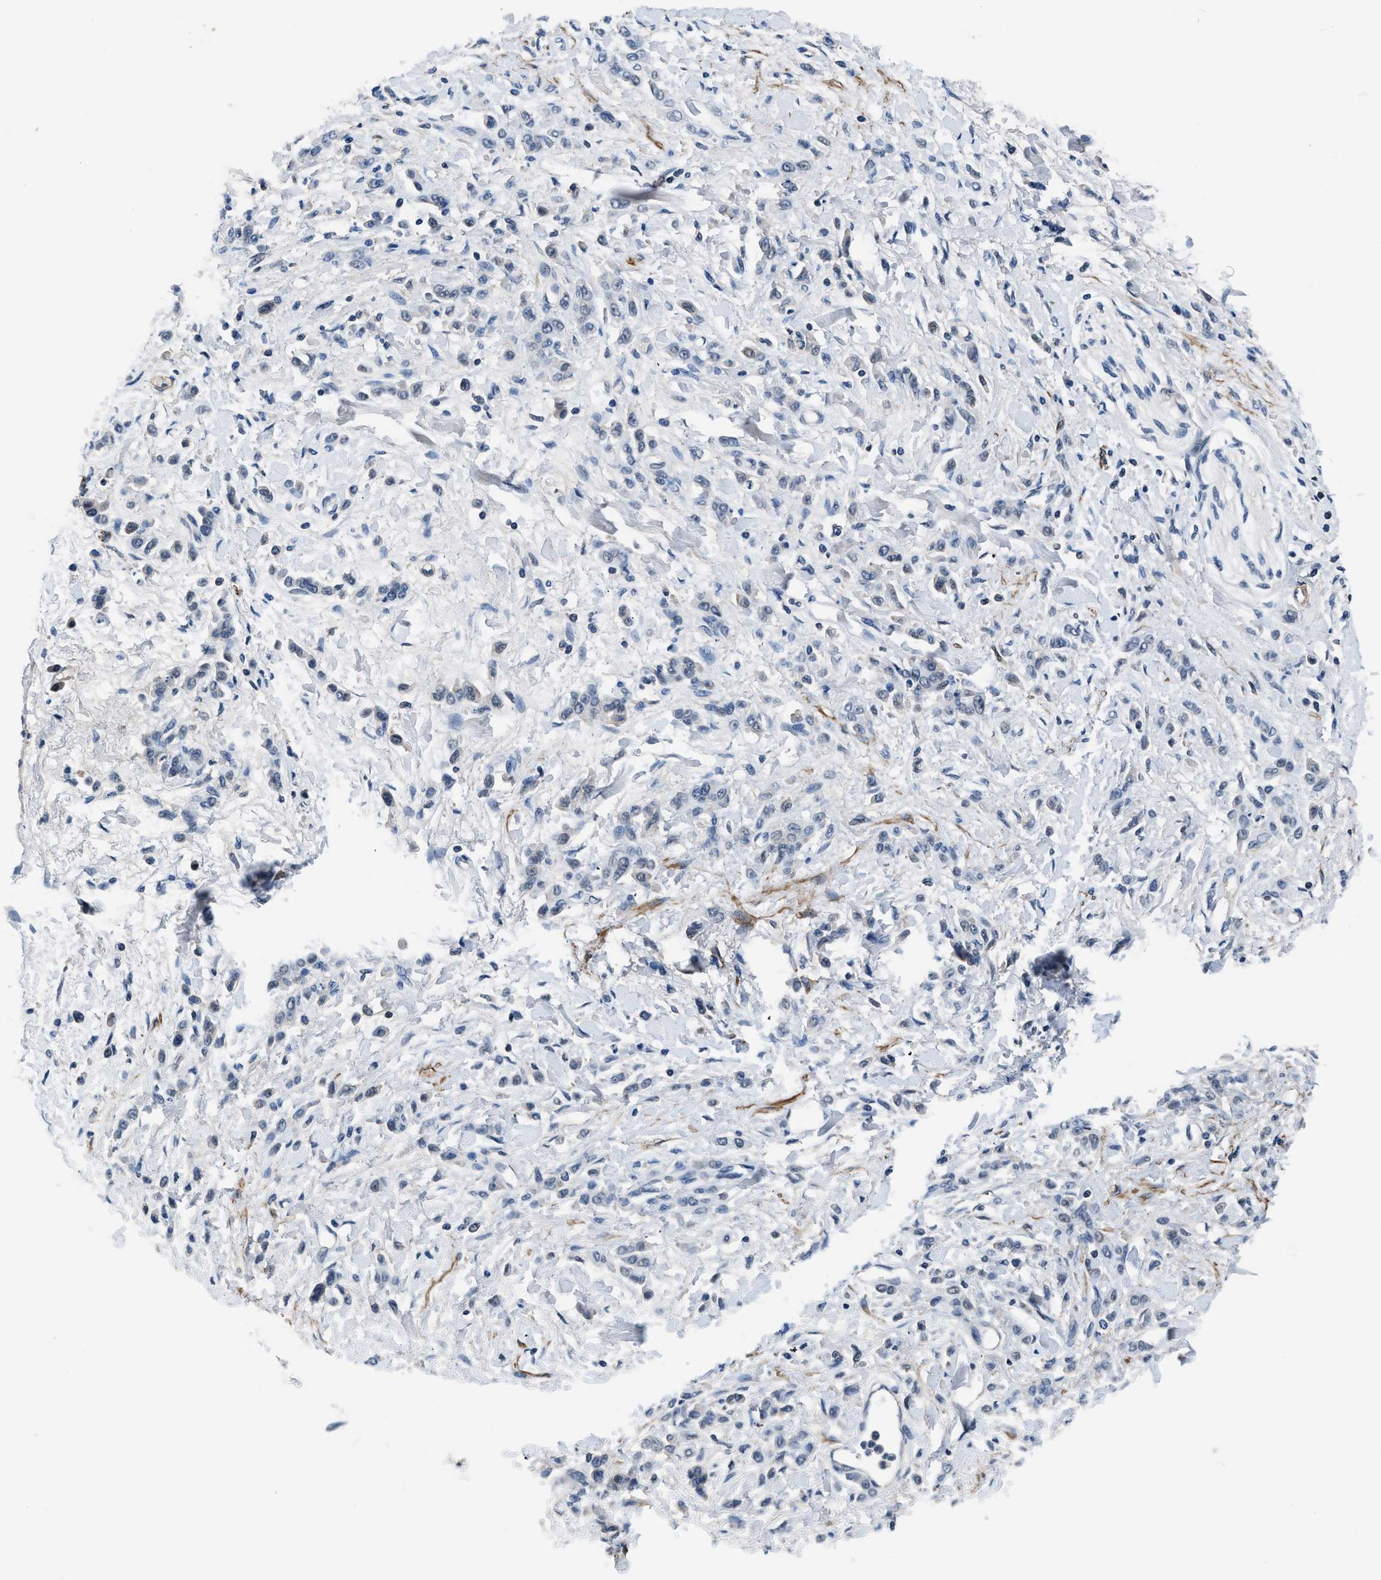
{"staining": {"intensity": "negative", "quantity": "none", "location": "none"}, "tissue": "stomach cancer", "cell_type": "Tumor cells", "image_type": "cancer", "snomed": [{"axis": "morphology", "description": "Normal tissue, NOS"}, {"axis": "morphology", "description": "Adenocarcinoma, NOS"}, {"axis": "topography", "description": "Stomach"}], "caption": "IHC of human stomach cancer shows no expression in tumor cells.", "gene": "LANCL2", "patient": {"sex": "male", "age": 82}}